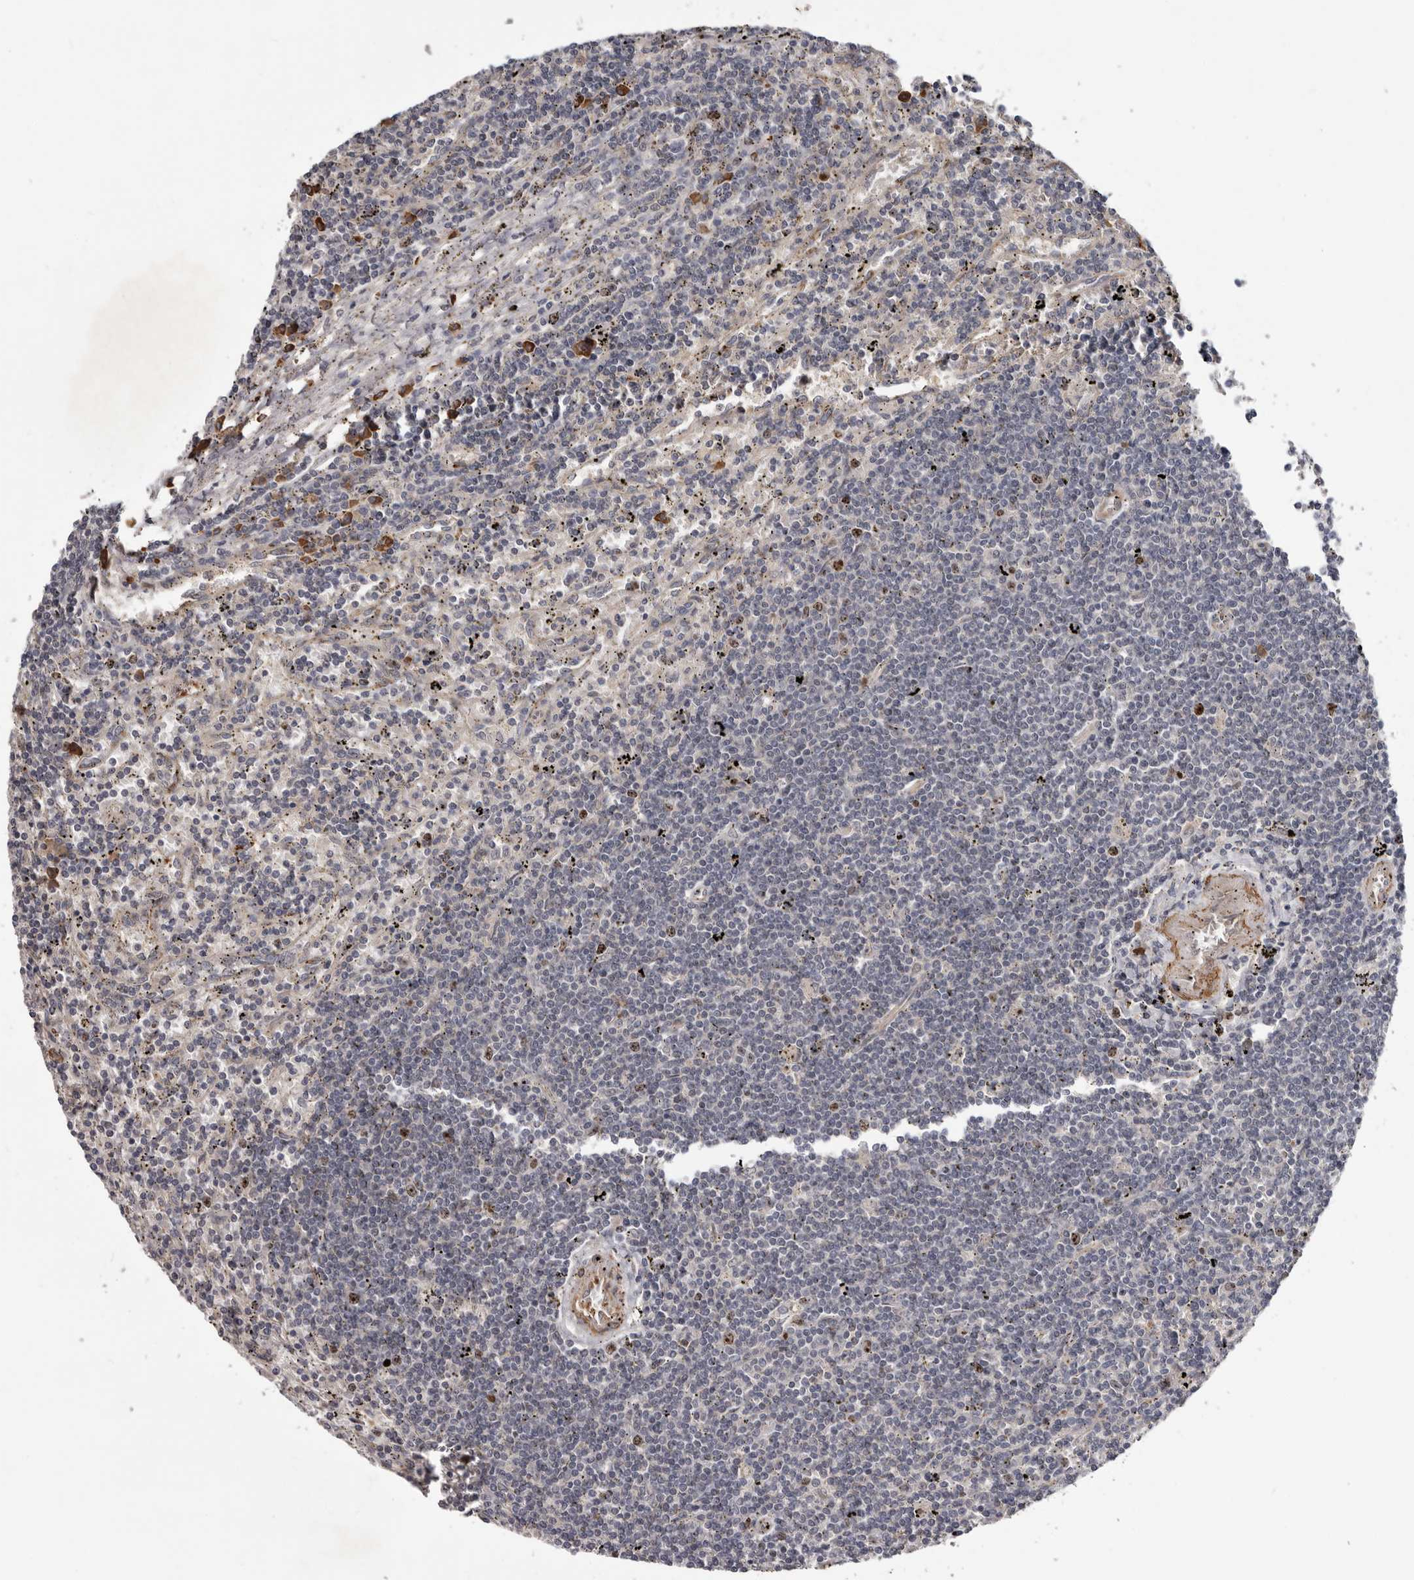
{"staining": {"intensity": "negative", "quantity": "none", "location": "none"}, "tissue": "lymphoma", "cell_type": "Tumor cells", "image_type": "cancer", "snomed": [{"axis": "morphology", "description": "Malignant lymphoma, non-Hodgkin's type, Low grade"}, {"axis": "topography", "description": "Spleen"}], "caption": "Immunohistochemistry (IHC) photomicrograph of neoplastic tissue: lymphoma stained with DAB (3,3'-diaminobenzidine) demonstrates no significant protein staining in tumor cells.", "gene": "CDCA8", "patient": {"sex": "male", "age": 76}}